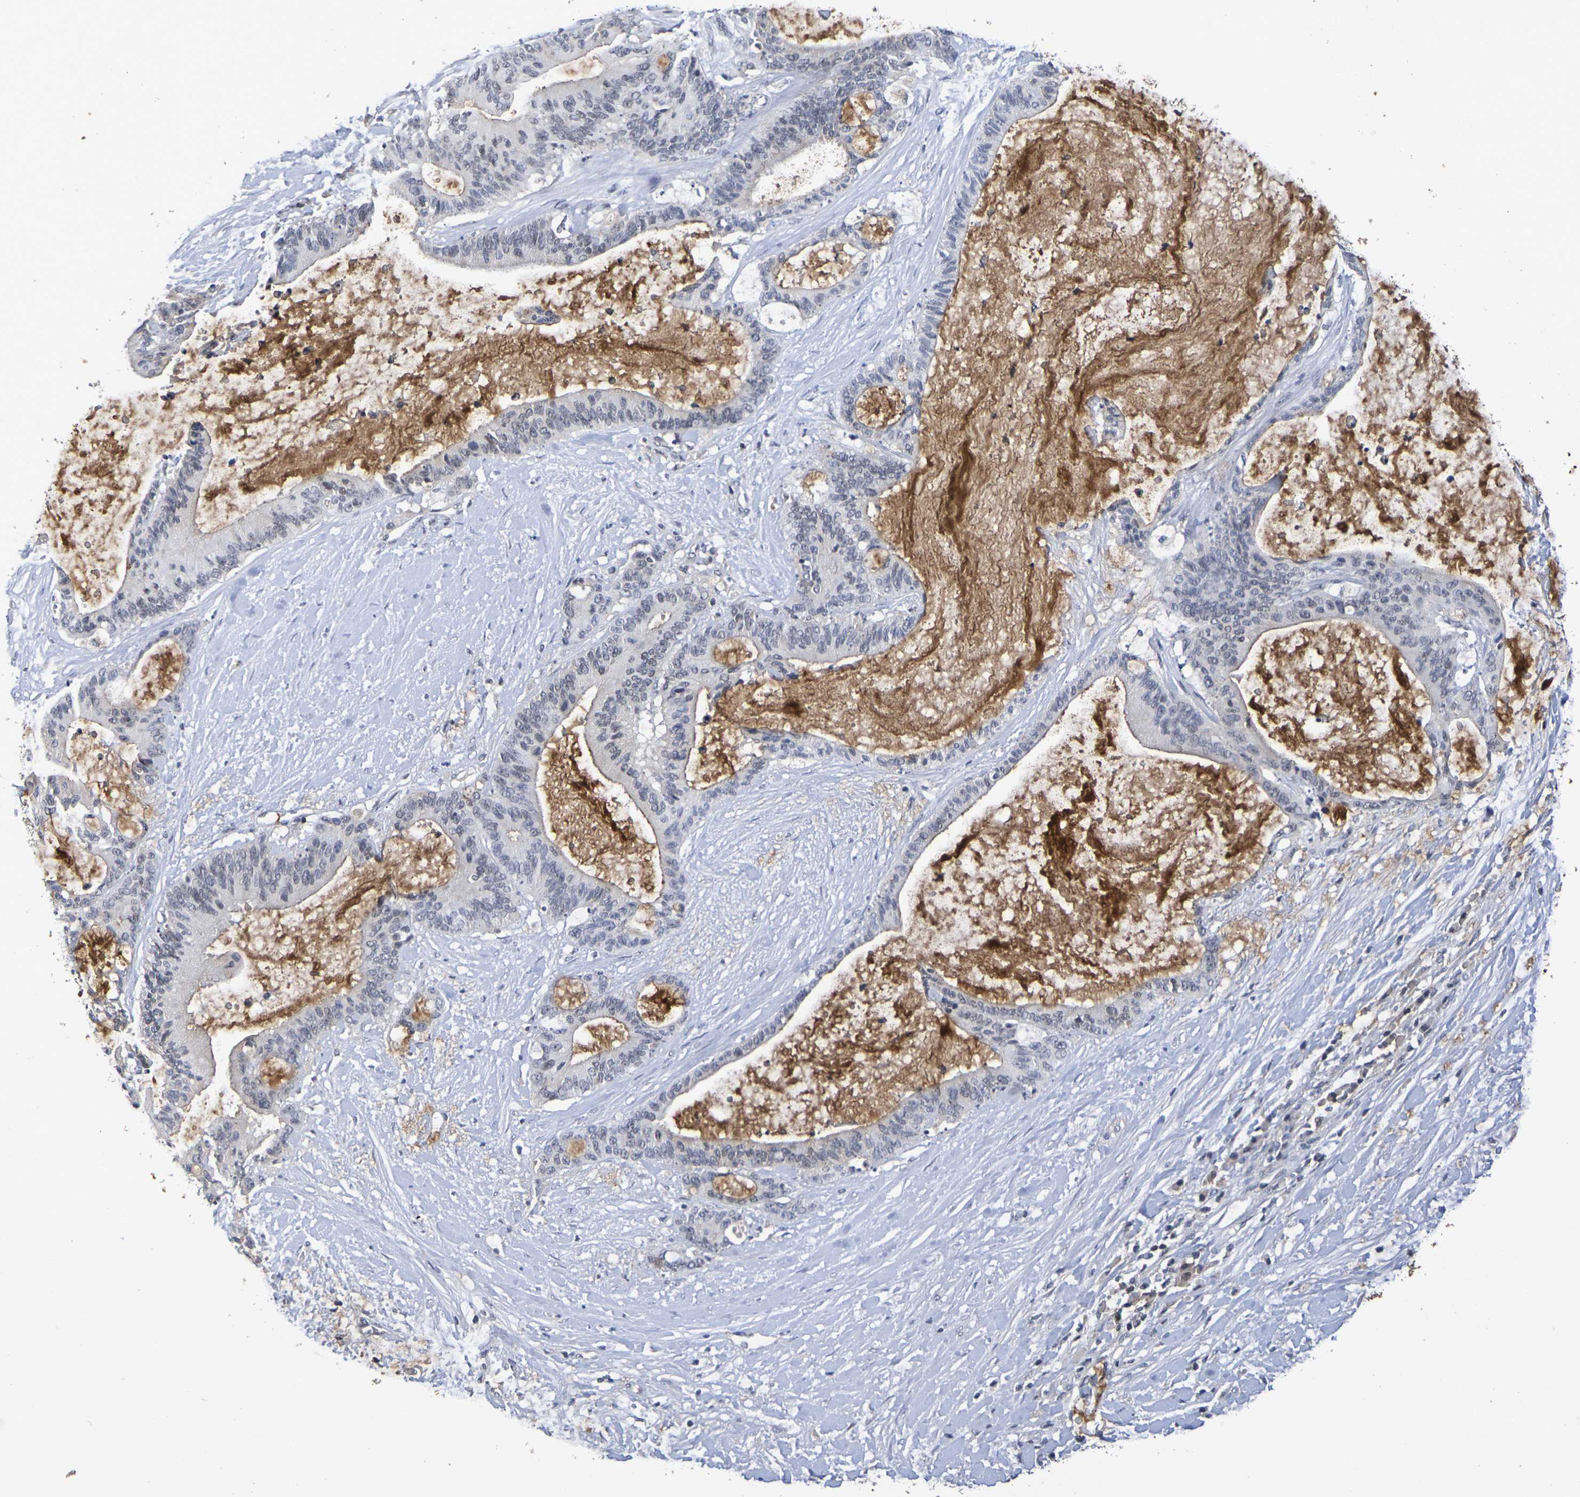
{"staining": {"intensity": "negative", "quantity": "none", "location": "none"}, "tissue": "liver cancer", "cell_type": "Tumor cells", "image_type": "cancer", "snomed": [{"axis": "morphology", "description": "Cholangiocarcinoma"}, {"axis": "topography", "description": "Liver"}], "caption": "Tumor cells show no significant protein staining in liver cholangiocarcinoma.", "gene": "TERF2", "patient": {"sex": "female", "age": 73}}